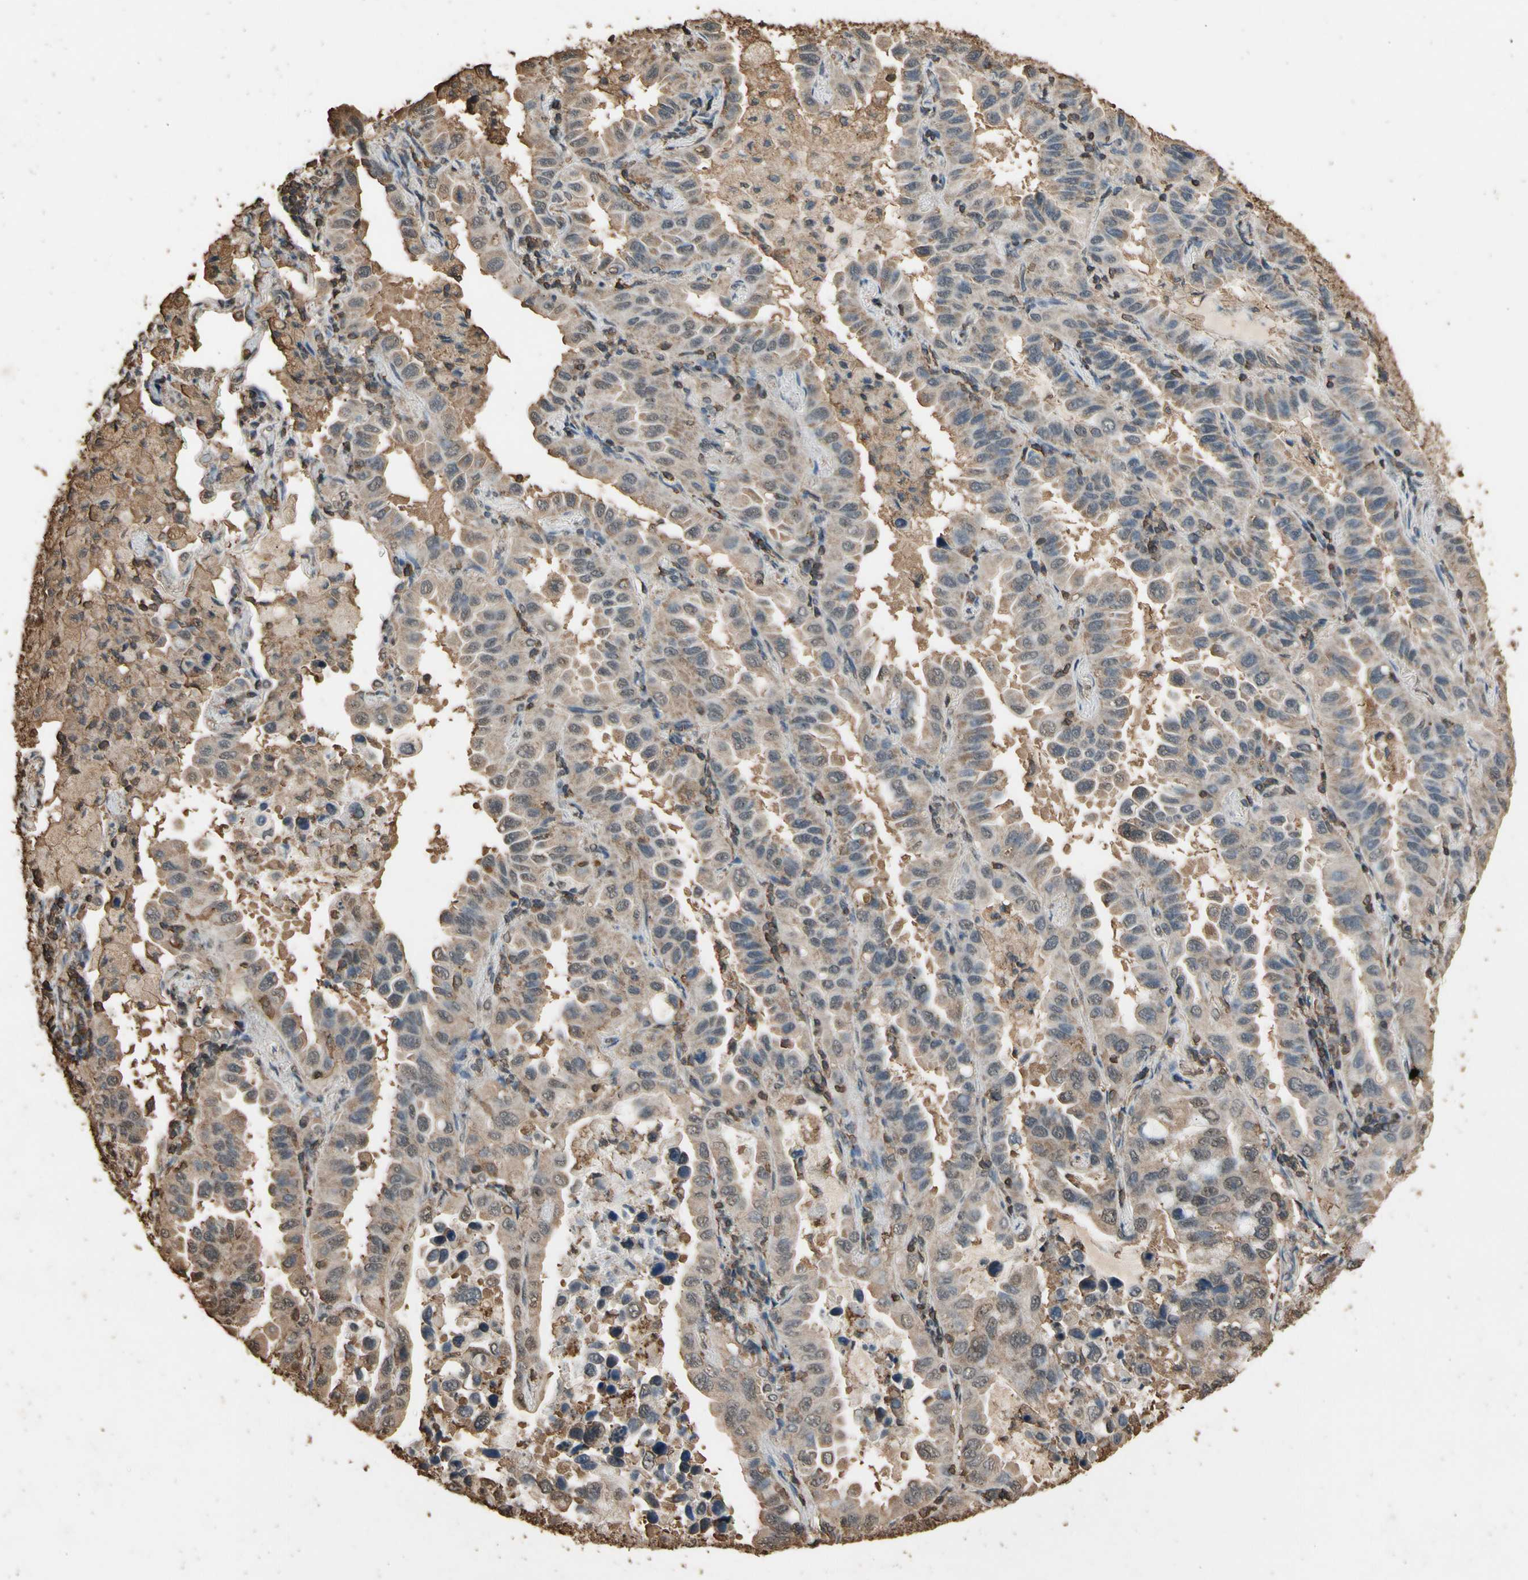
{"staining": {"intensity": "weak", "quantity": ">75%", "location": "cytoplasmic/membranous"}, "tissue": "lung cancer", "cell_type": "Tumor cells", "image_type": "cancer", "snomed": [{"axis": "morphology", "description": "Adenocarcinoma, NOS"}, {"axis": "topography", "description": "Lung"}], "caption": "Immunohistochemical staining of human adenocarcinoma (lung) exhibits low levels of weak cytoplasmic/membranous protein expression in approximately >75% of tumor cells.", "gene": "TNFSF13B", "patient": {"sex": "male", "age": 64}}